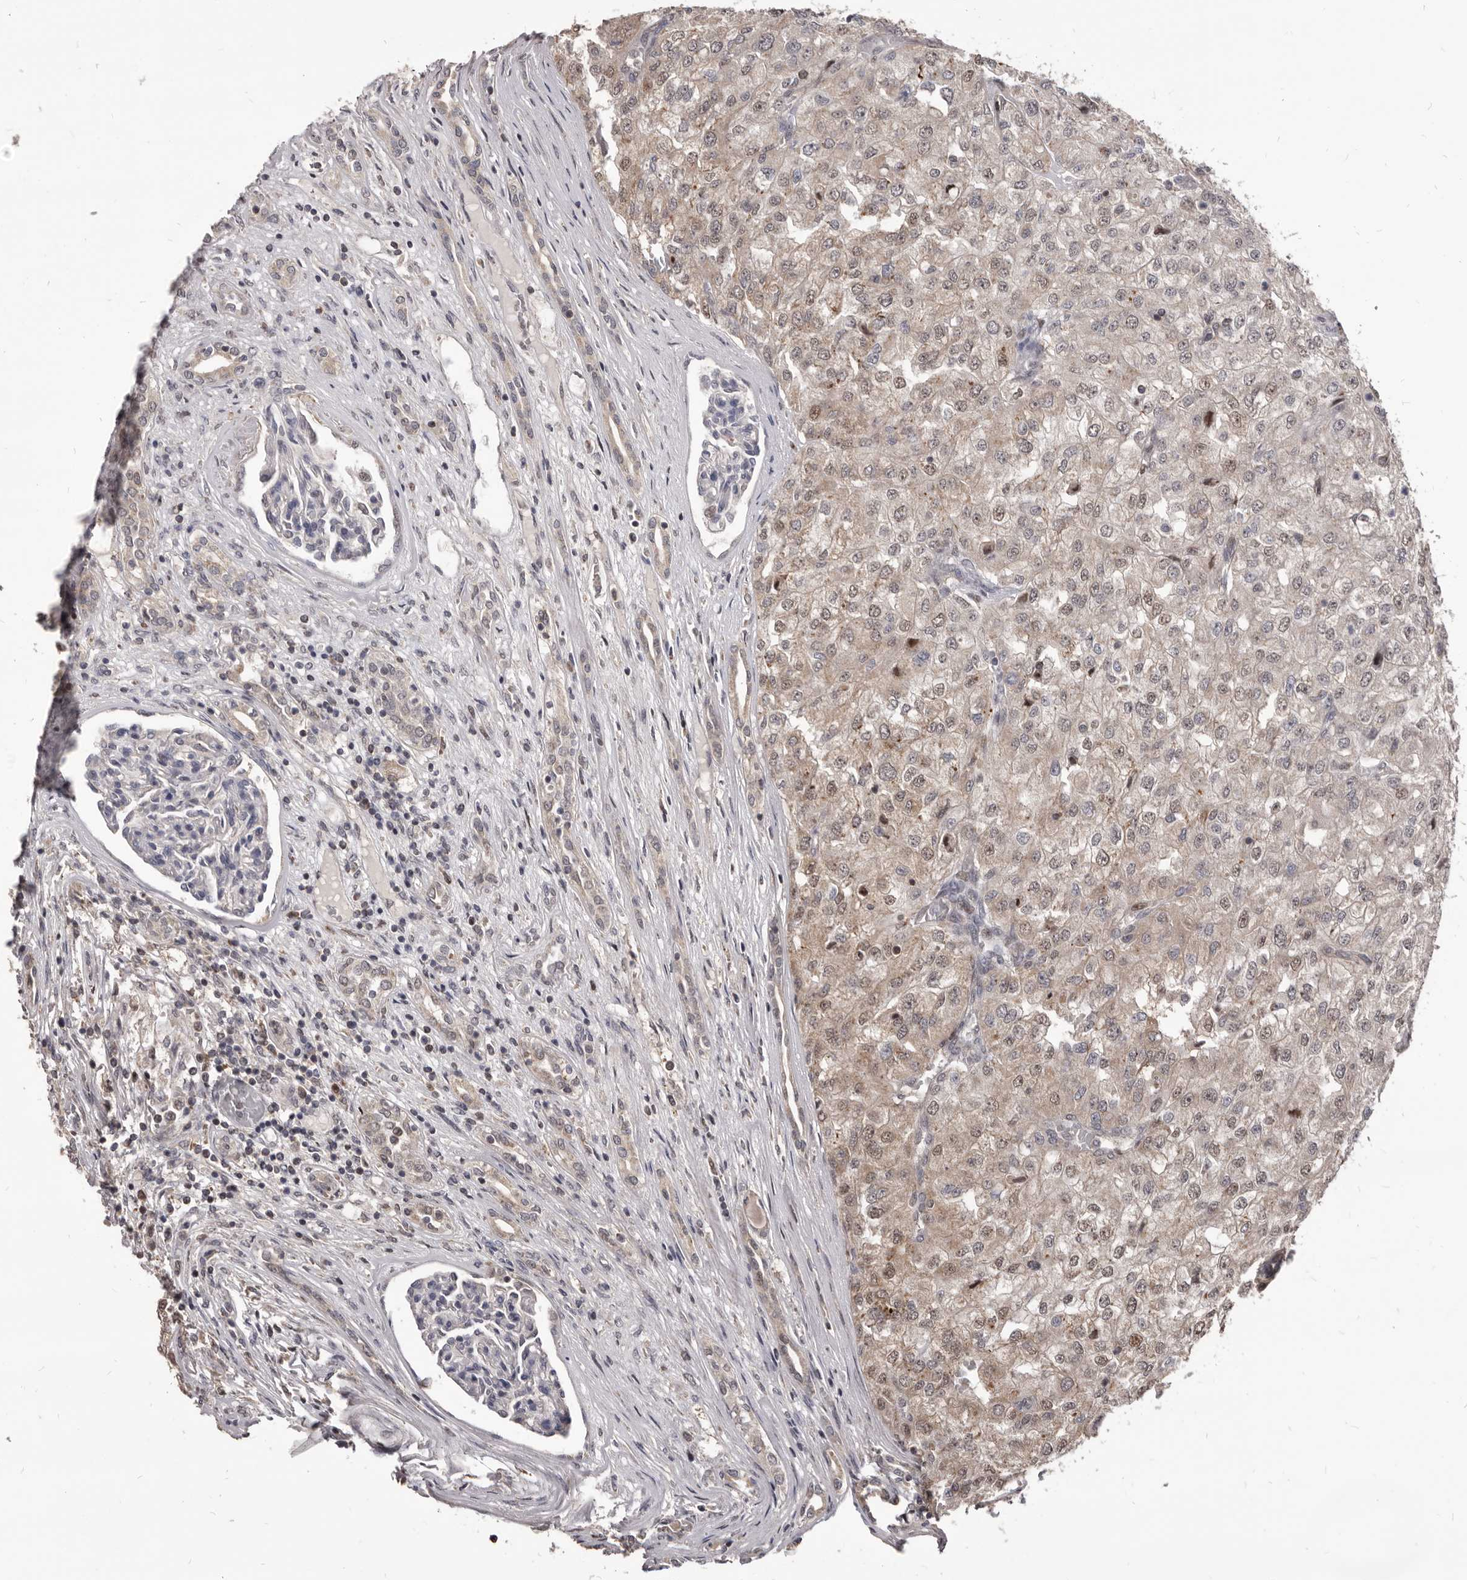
{"staining": {"intensity": "weak", "quantity": ">75%", "location": "cytoplasmic/membranous,nuclear"}, "tissue": "renal cancer", "cell_type": "Tumor cells", "image_type": "cancer", "snomed": [{"axis": "morphology", "description": "Adenocarcinoma, NOS"}, {"axis": "topography", "description": "Kidney"}], "caption": "Protein staining reveals weak cytoplasmic/membranous and nuclear staining in about >75% of tumor cells in renal cancer (adenocarcinoma).", "gene": "MAP3K14", "patient": {"sex": "female", "age": 54}}